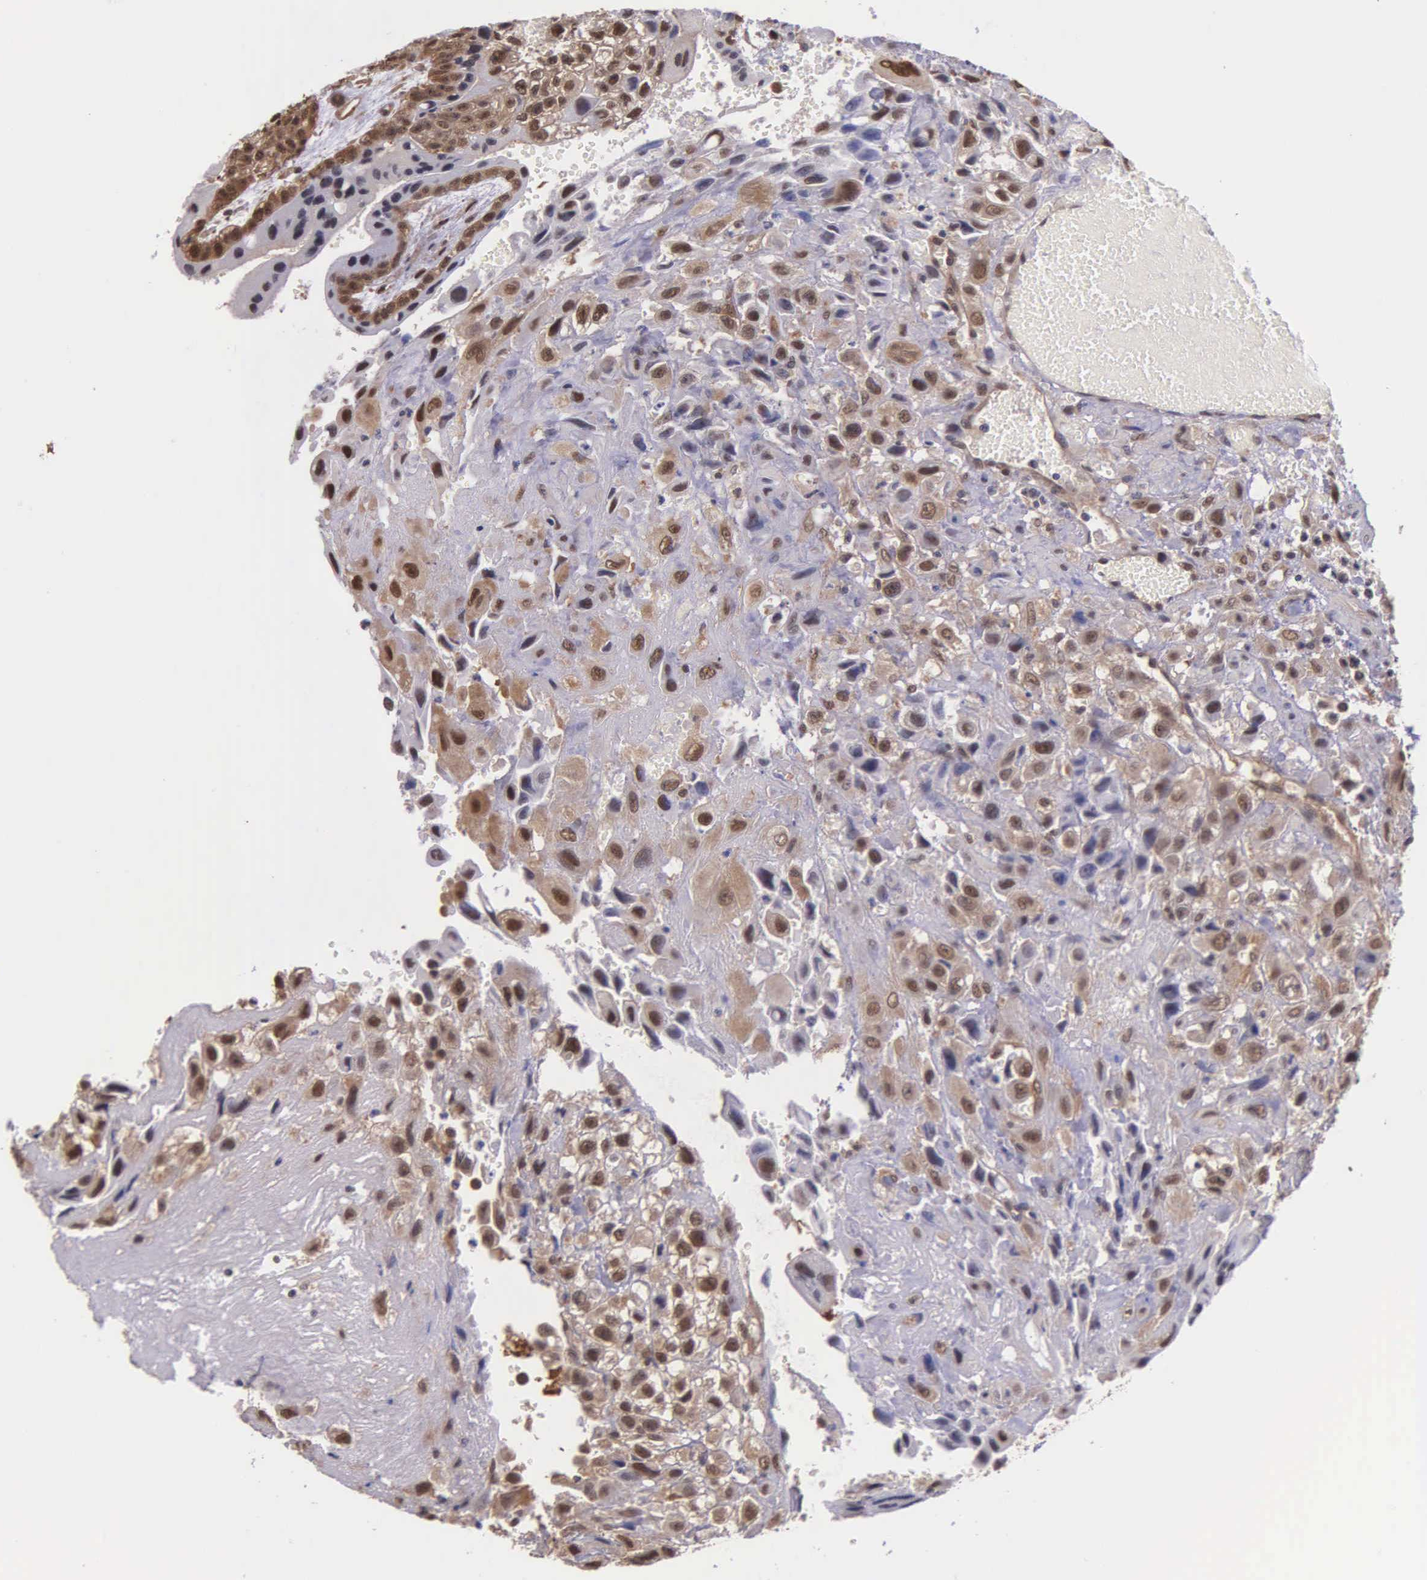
{"staining": {"intensity": "strong", "quantity": ">75%", "location": "cytoplasmic/membranous,nuclear"}, "tissue": "placenta", "cell_type": "Decidual cells", "image_type": "normal", "snomed": [{"axis": "morphology", "description": "Normal tissue, NOS"}, {"axis": "topography", "description": "Placenta"}], "caption": "The photomicrograph demonstrates a brown stain indicating the presence of a protein in the cytoplasmic/membranous,nuclear of decidual cells in placenta. Using DAB (brown) and hematoxylin (blue) stains, captured at high magnification using brightfield microscopy.", "gene": "PSMC1", "patient": {"sex": "female", "age": 34}}